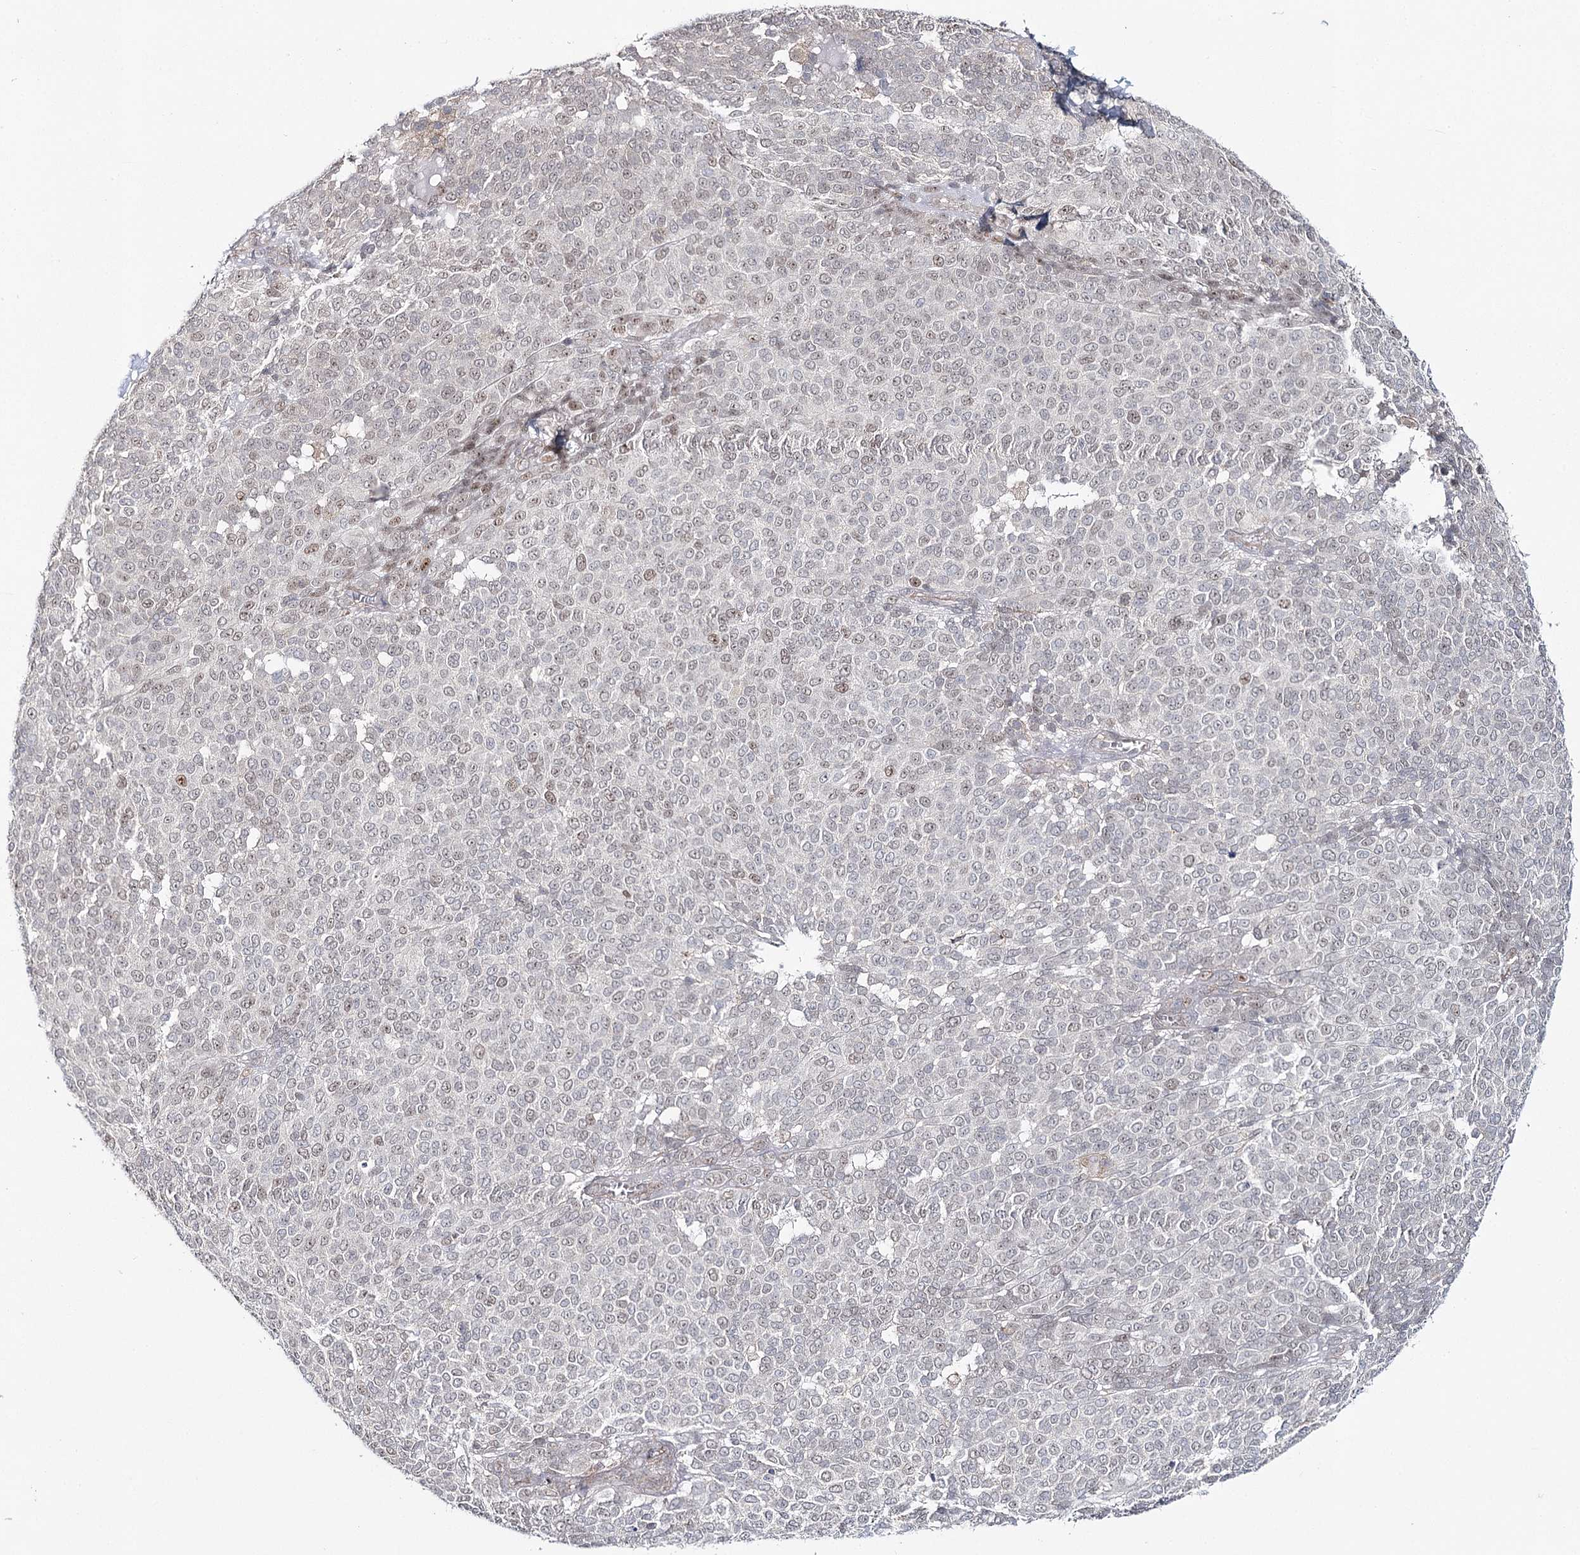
{"staining": {"intensity": "weak", "quantity": "<25%", "location": "nuclear"}, "tissue": "melanoma", "cell_type": "Tumor cells", "image_type": "cancer", "snomed": [{"axis": "morphology", "description": "Malignant melanoma, NOS"}, {"axis": "topography", "description": "Skin"}], "caption": "A photomicrograph of melanoma stained for a protein displays no brown staining in tumor cells.", "gene": "ZC3H8", "patient": {"sex": "male", "age": 49}}